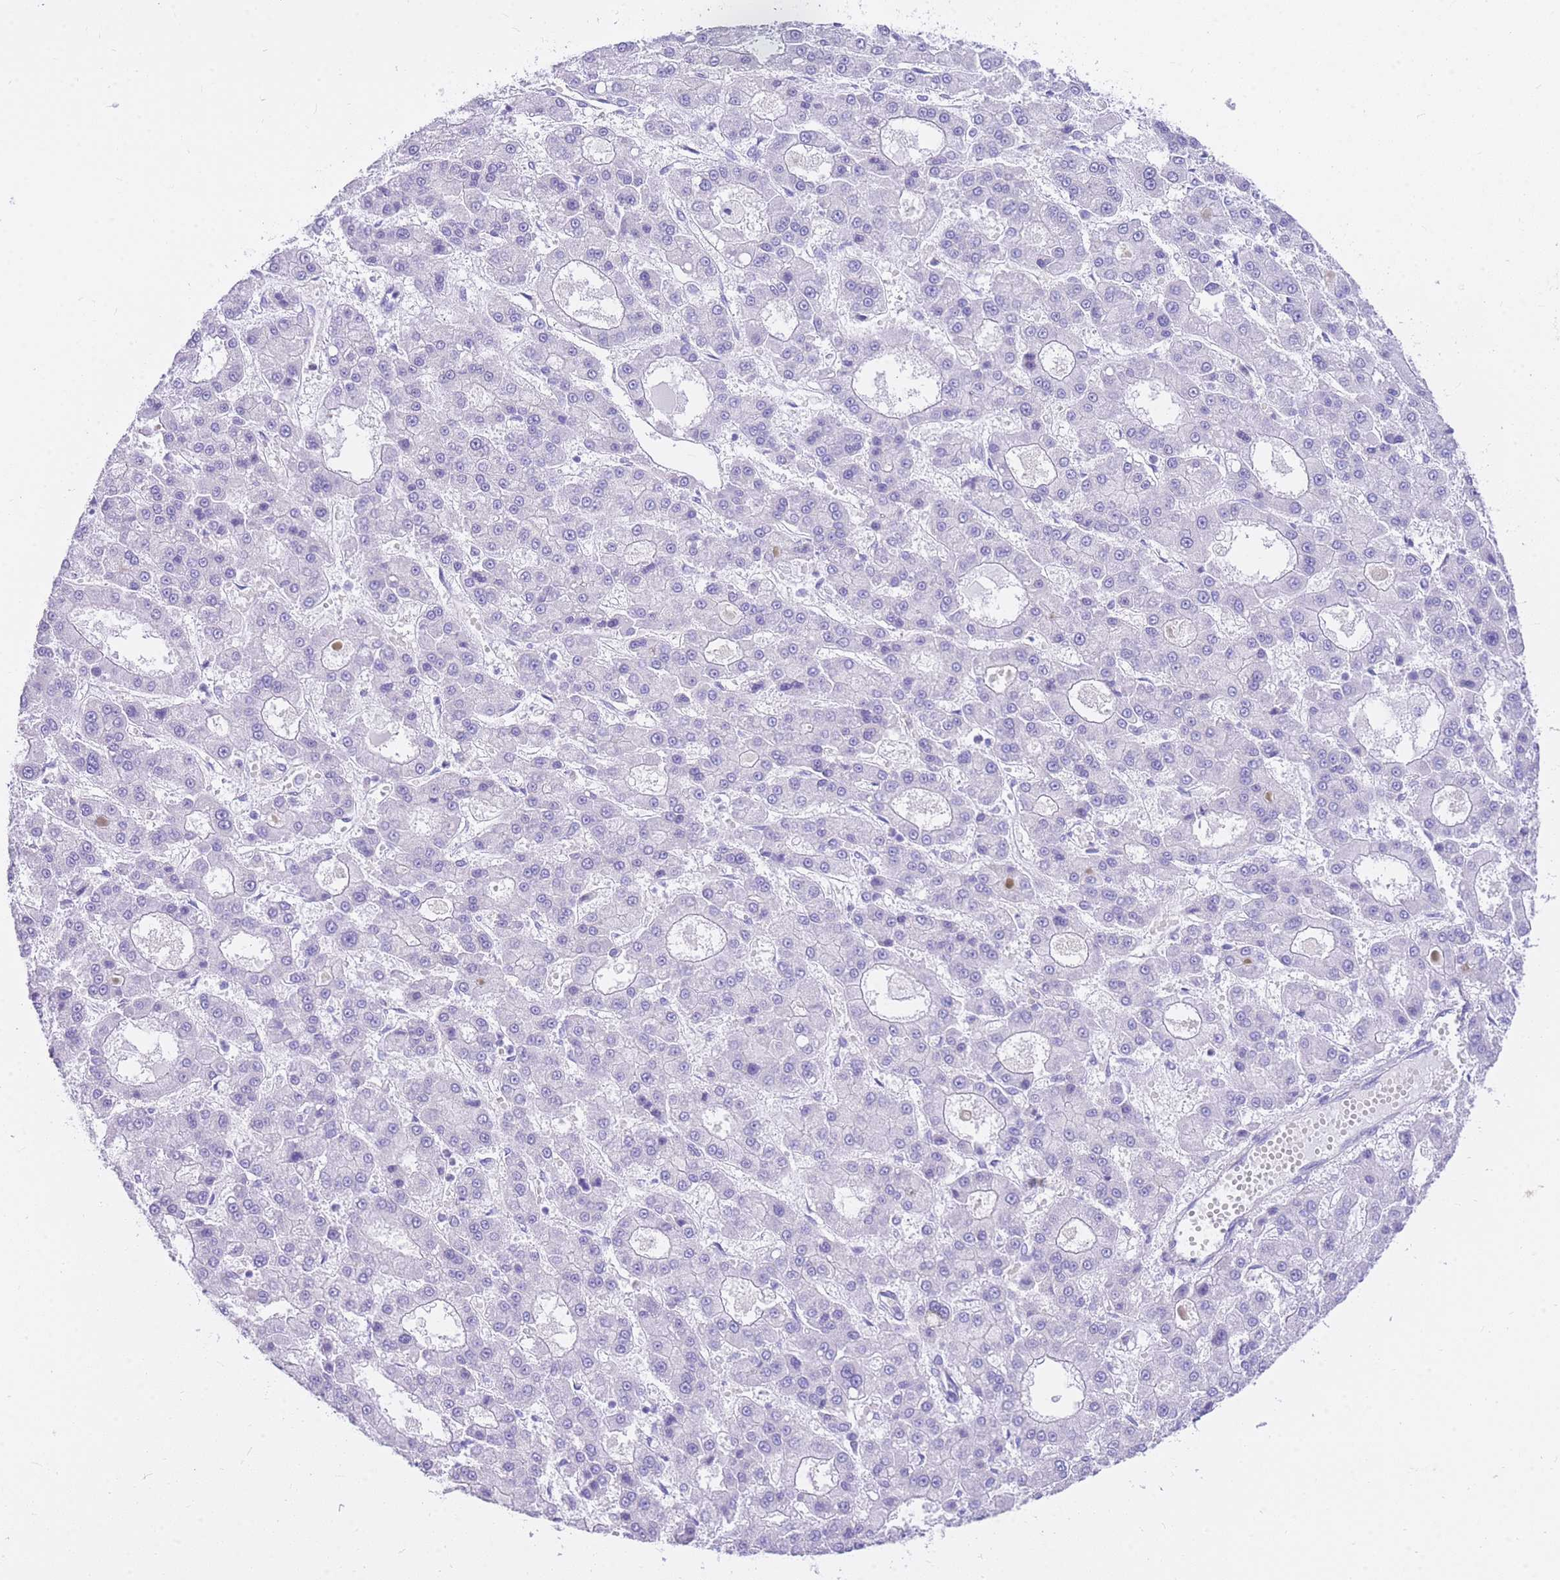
{"staining": {"intensity": "negative", "quantity": "none", "location": "none"}, "tissue": "liver cancer", "cell_type": "Tumor cells", "image_type": "cancer", "snomed": [{"axis": "morphology", "description": "Carcinoma, Hepatocellular, NOS"}, {"axis": "topography", "description": "Liver"}], "caption": "This is a micrograph of immunohistochemistry (IHC) staining of liver hepatocellular carcinoma, which shows no positivity in tumor cells.", "gene": "SRSF12", "patient": {"sex": "male", "age": 70}}